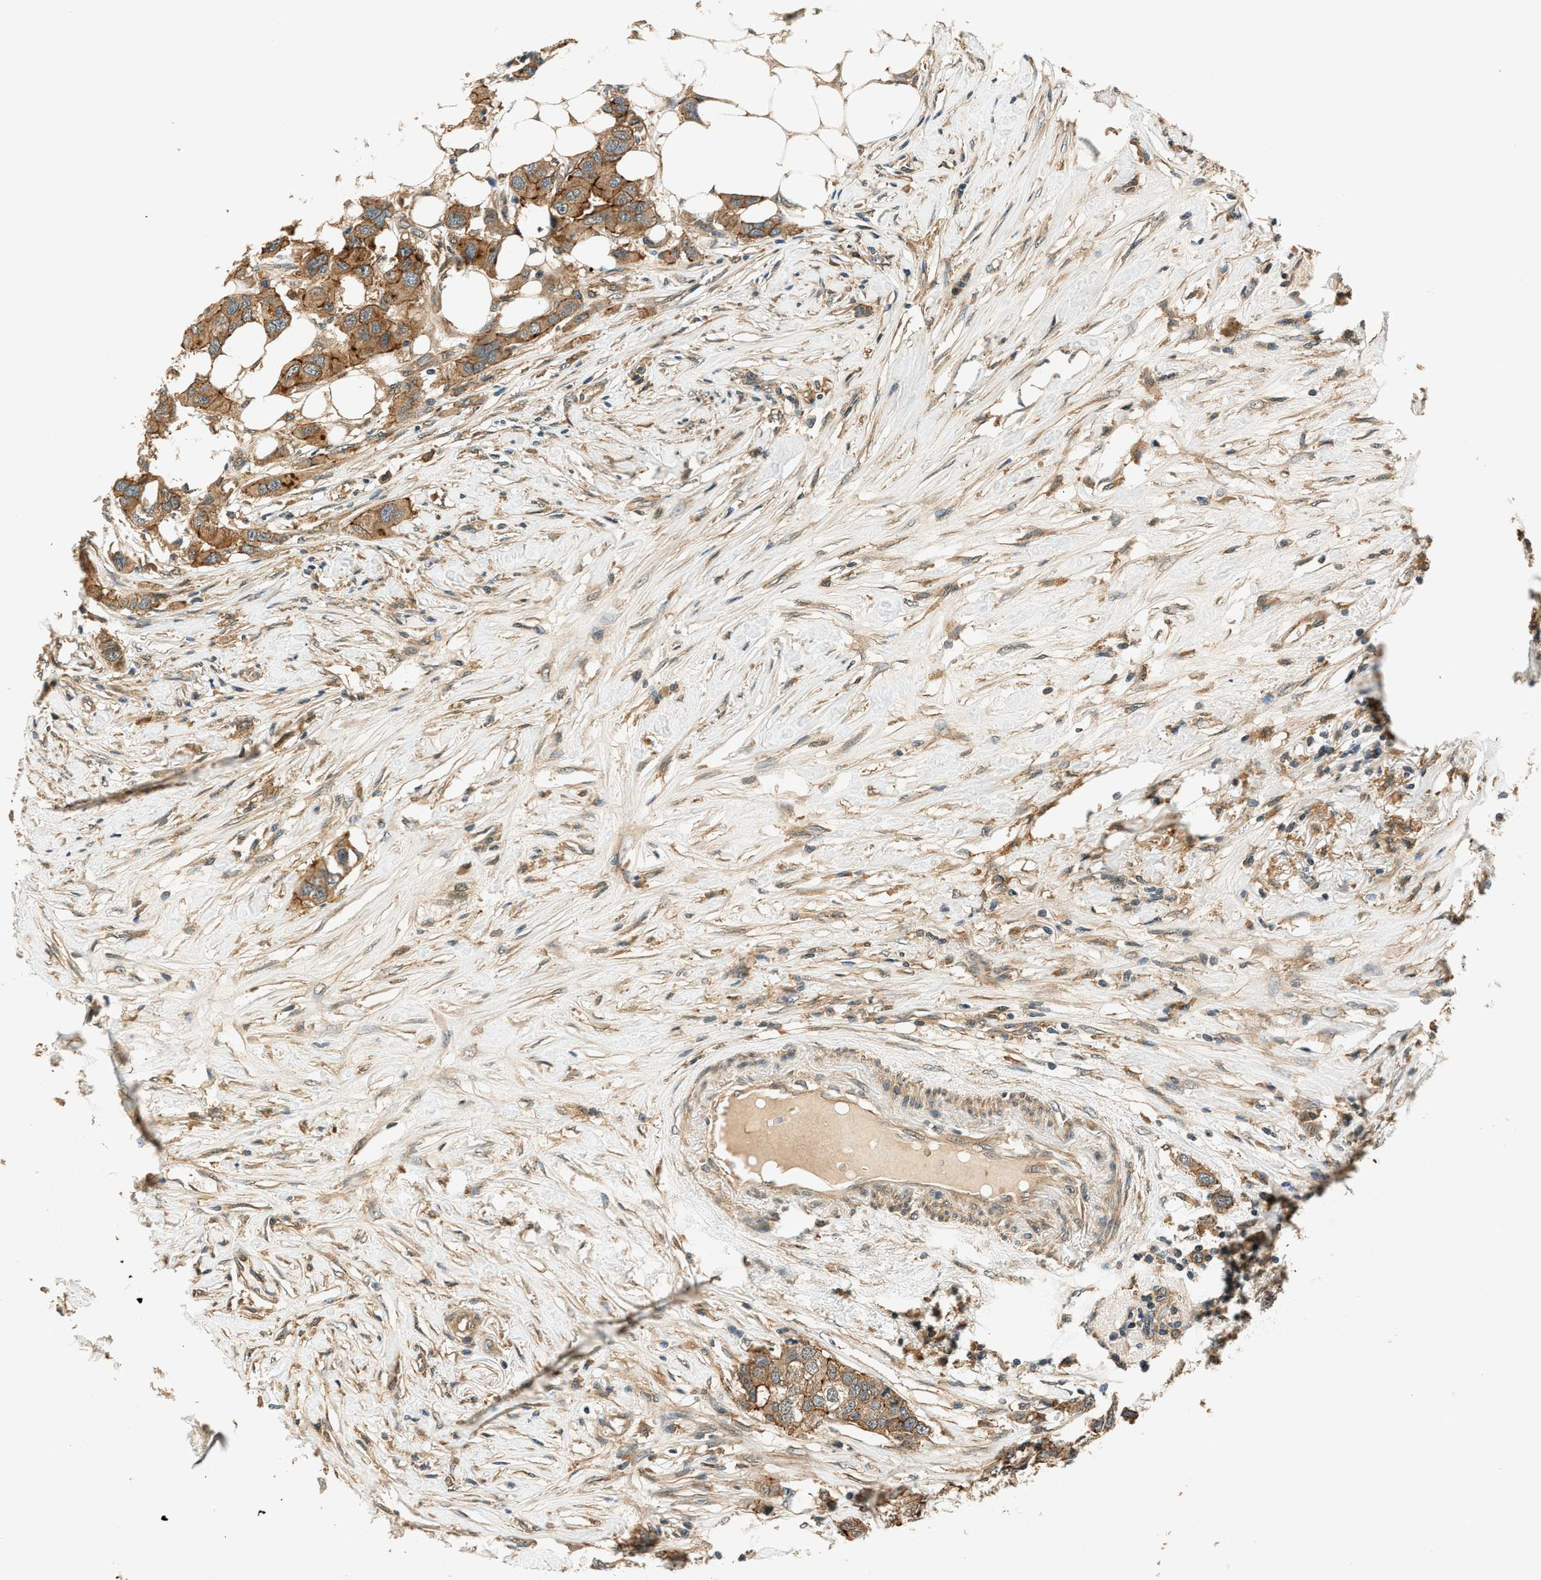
{"staining": {"intensity": "moderate", "quantity": ">75%", "location": "cytoplasmic/membranous"}, "tissue": "breast cancer", "cell_type": "Tumor cells", "image_type": "cancer", "snomed": [{"axis": "morphology", "description": "Duct carcinoma"}, {"axis": "topography", "description": "Breast"}], "caption": "Protein analysis of breast cancer (invasive ductal carcinoma) tissue demonstrates moderate cytoplasmic/membranous expression in approximately >75% of tumor cells. (Stains: DAB (3,3'-diaminobenzidine) in brown, nuclei in blue, Microscopy: brightfield microscopy at high magnification).", "gene": "ARHGEF11", "patient": {"sex": "female", "age": 50}}